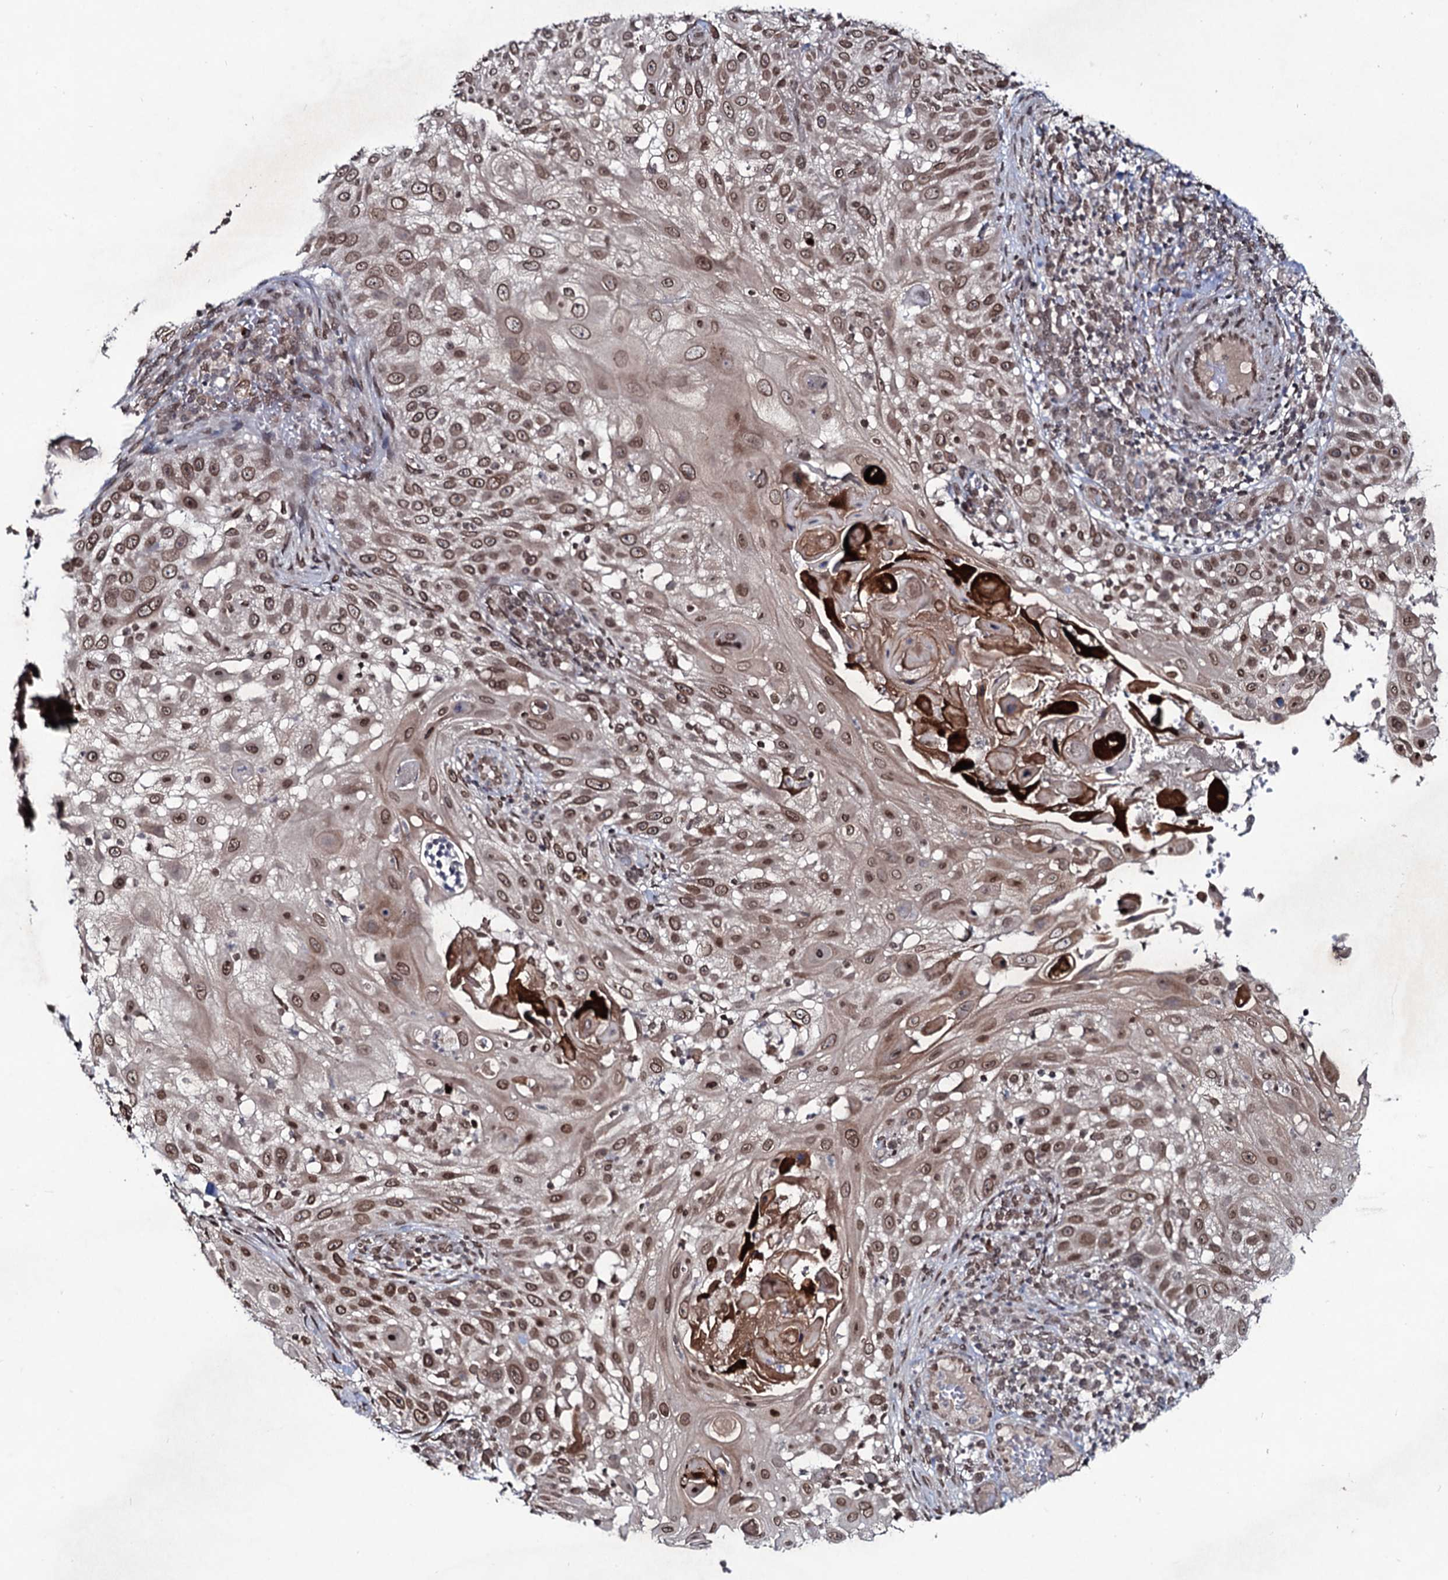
{"staining": {"intensity": "moderate", "quantity": ">75%", "location": "cytoplasmic/membranous,nuclear"}, "tissue": "skin cancer", "cell_type": "Tumor cells", "image_type": "cancer", "snomed": [{"axis": "morphology", "description": "Squamous cell carcinoma, NOS"}, {"axis": "topography", "description": "Skin"}], "caption": "DAB (3,3'-diaminobenzidine) immunohistochemical staining of squamous cell carcinoma (skin) shows moderate cytoplasmic/membranous and nuclear protein staining in approximately >75% of tumor cells. (DAB IHC, brown staining for protein, blue staining for nuclei).", "gene": "RNF6", "patient": {"sex": "female", "age": 44}}